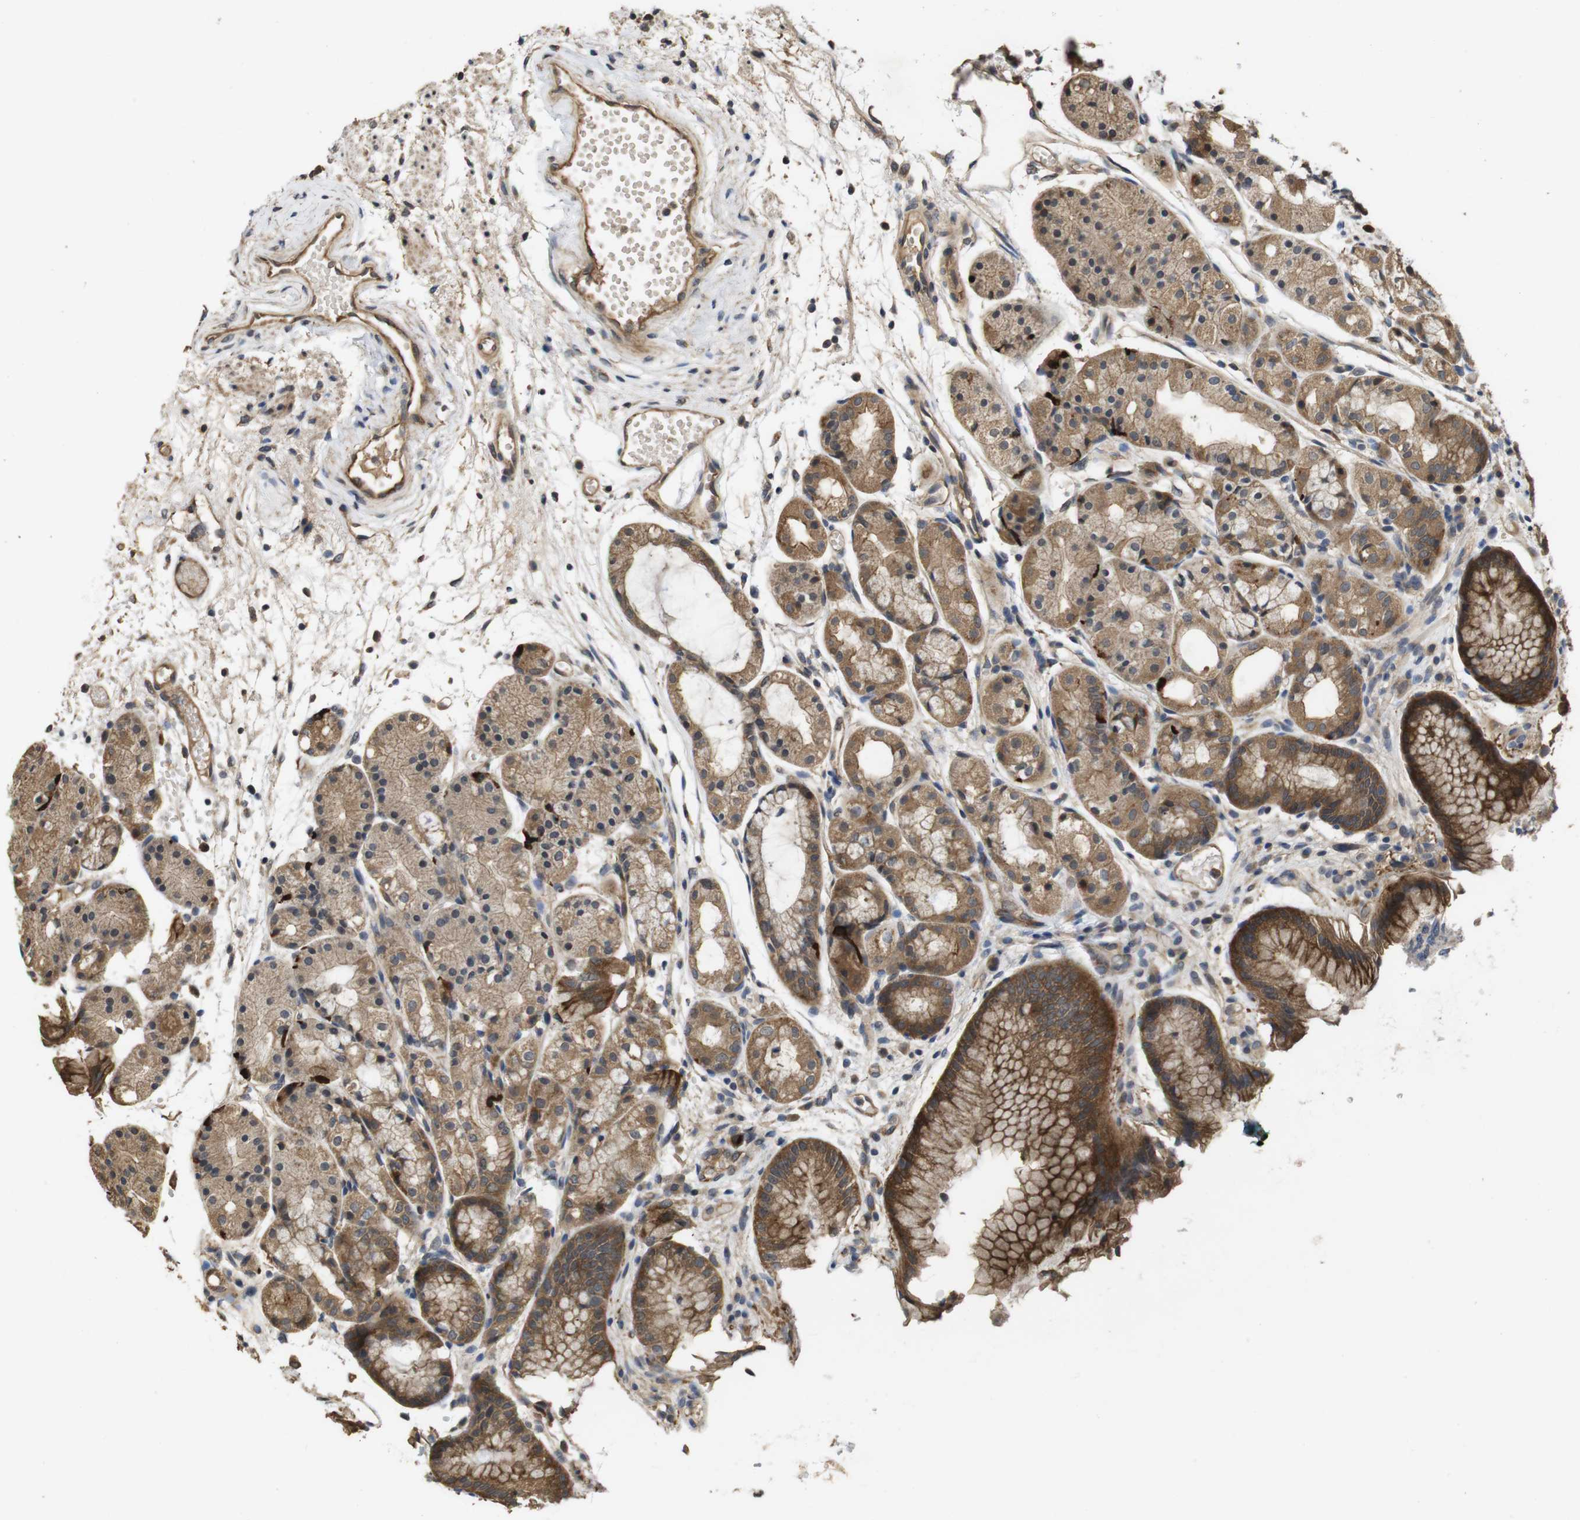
{"staining": {"intensity": "moderate", "quantity": ">75%", "location": "cytoplasmic/membranous"}, "tissue": "stomach", "cell_type": "Glandular cells", "image_type": "normal", "snomed": [{"axis": "morphology", "description": "Normal tissue, NOS"}, {"axis": "topography", "description": "Stomach, upper"}], "caption": "Immunohistochemical staining of benign stomach shows medium levels of moderate cytoplasmic/membranous expression in about >75% of glandular cells. The staining was performed using DAB, with brown indicating positive protein expression. Nuclei are stained blue with hematoxylin.", "gene": "PCDHB10", "patient": {"sex": "male", "age": 72}}